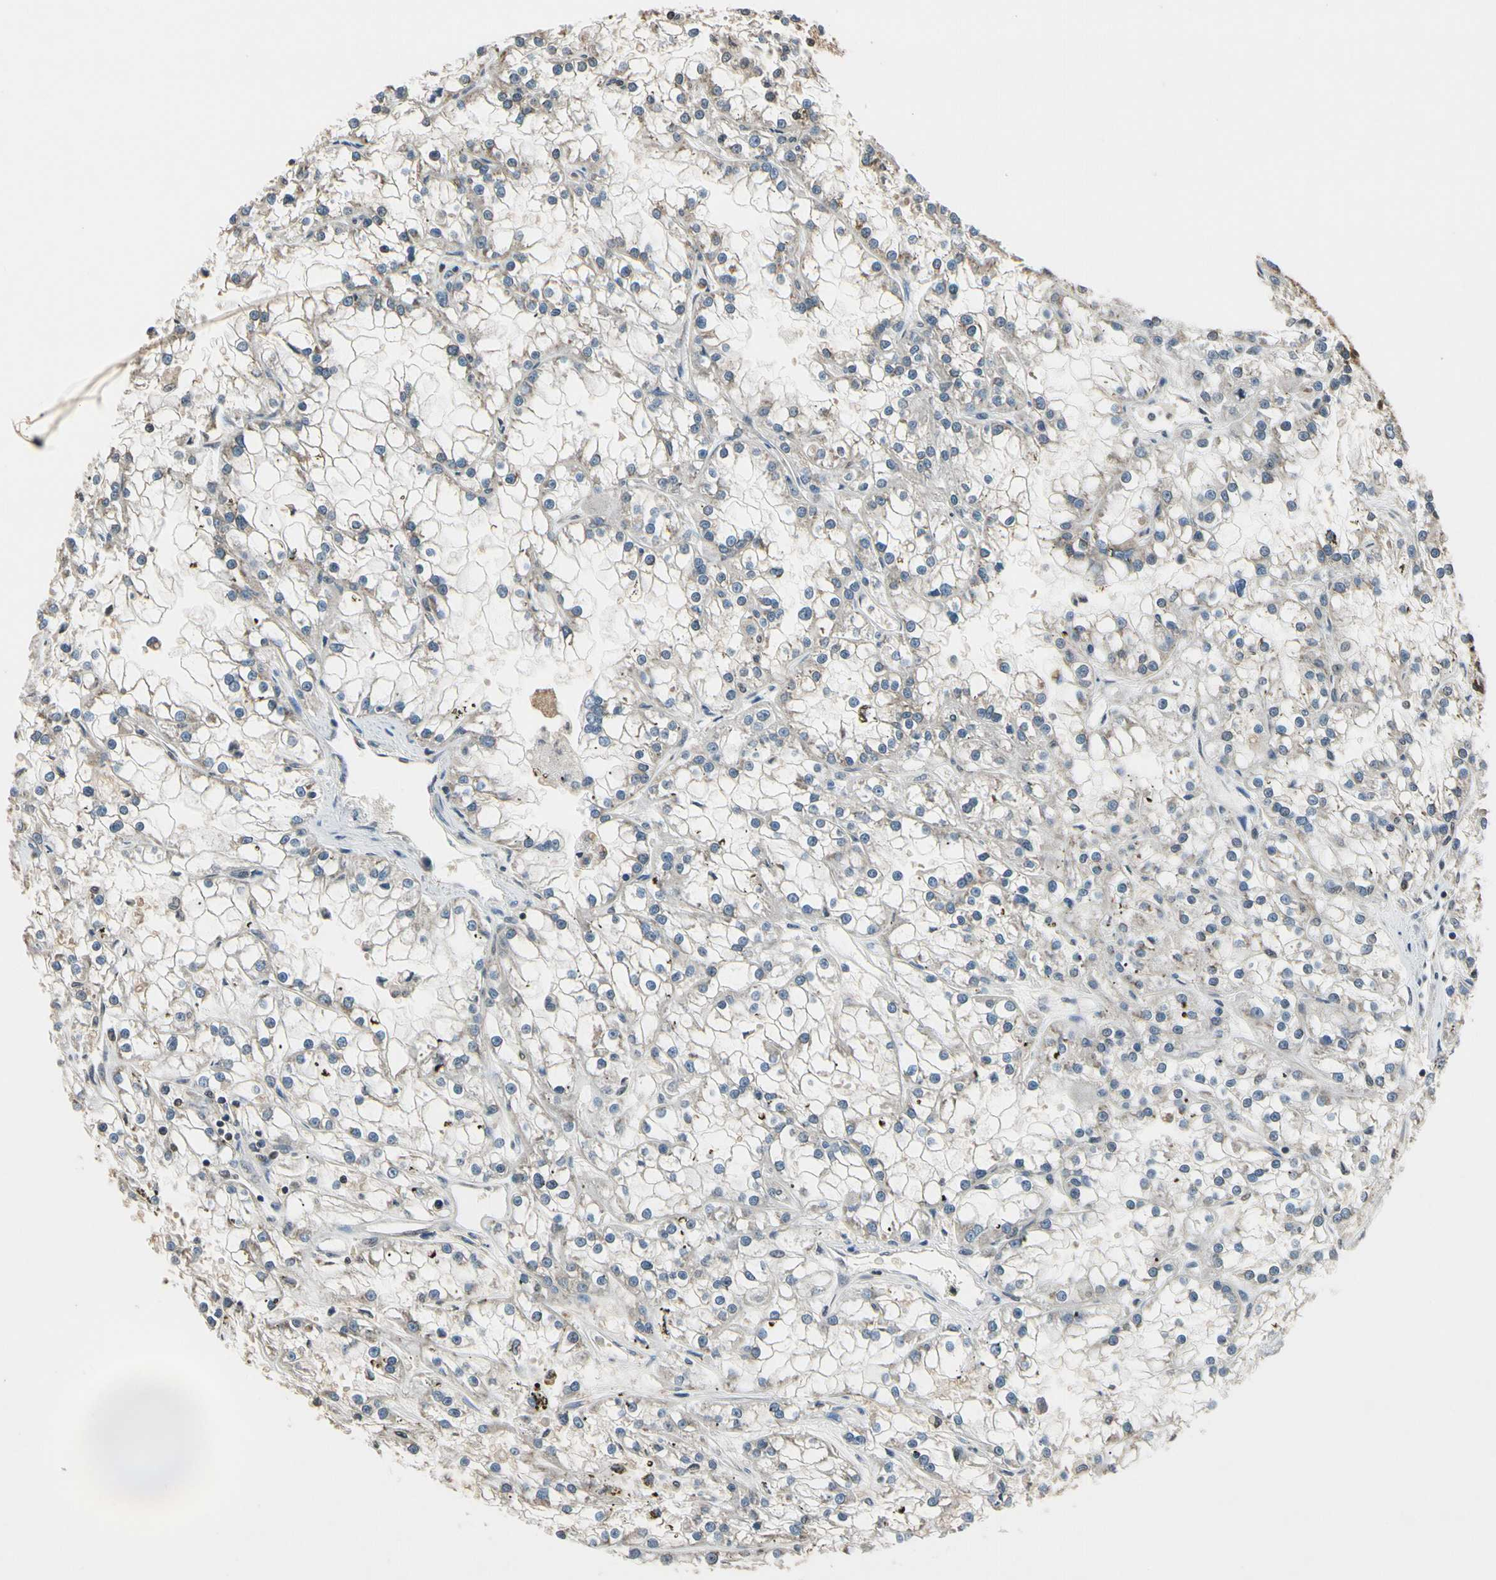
{"staining": {"intensity": "weak", "quantity": ">75%", "location": "cytoplasmic/membranous"}, "tissue": "renal cancer", "cell_type": "Tumor cells", "image_type": "cancer", "snomed": [{"axis": "morphology", "description": "Adenocarcinoma, NOS"}, {"axis": "topography", "description": "Kidney"}], "caption": "Renal adenocarcinoma stained with immunohistochemistry exhibits weak cytoplasmic/membranous positivity in about >75% of tumor cells.", "gene": "GCLC", "patient": {"sex": "female", "age": 52}}